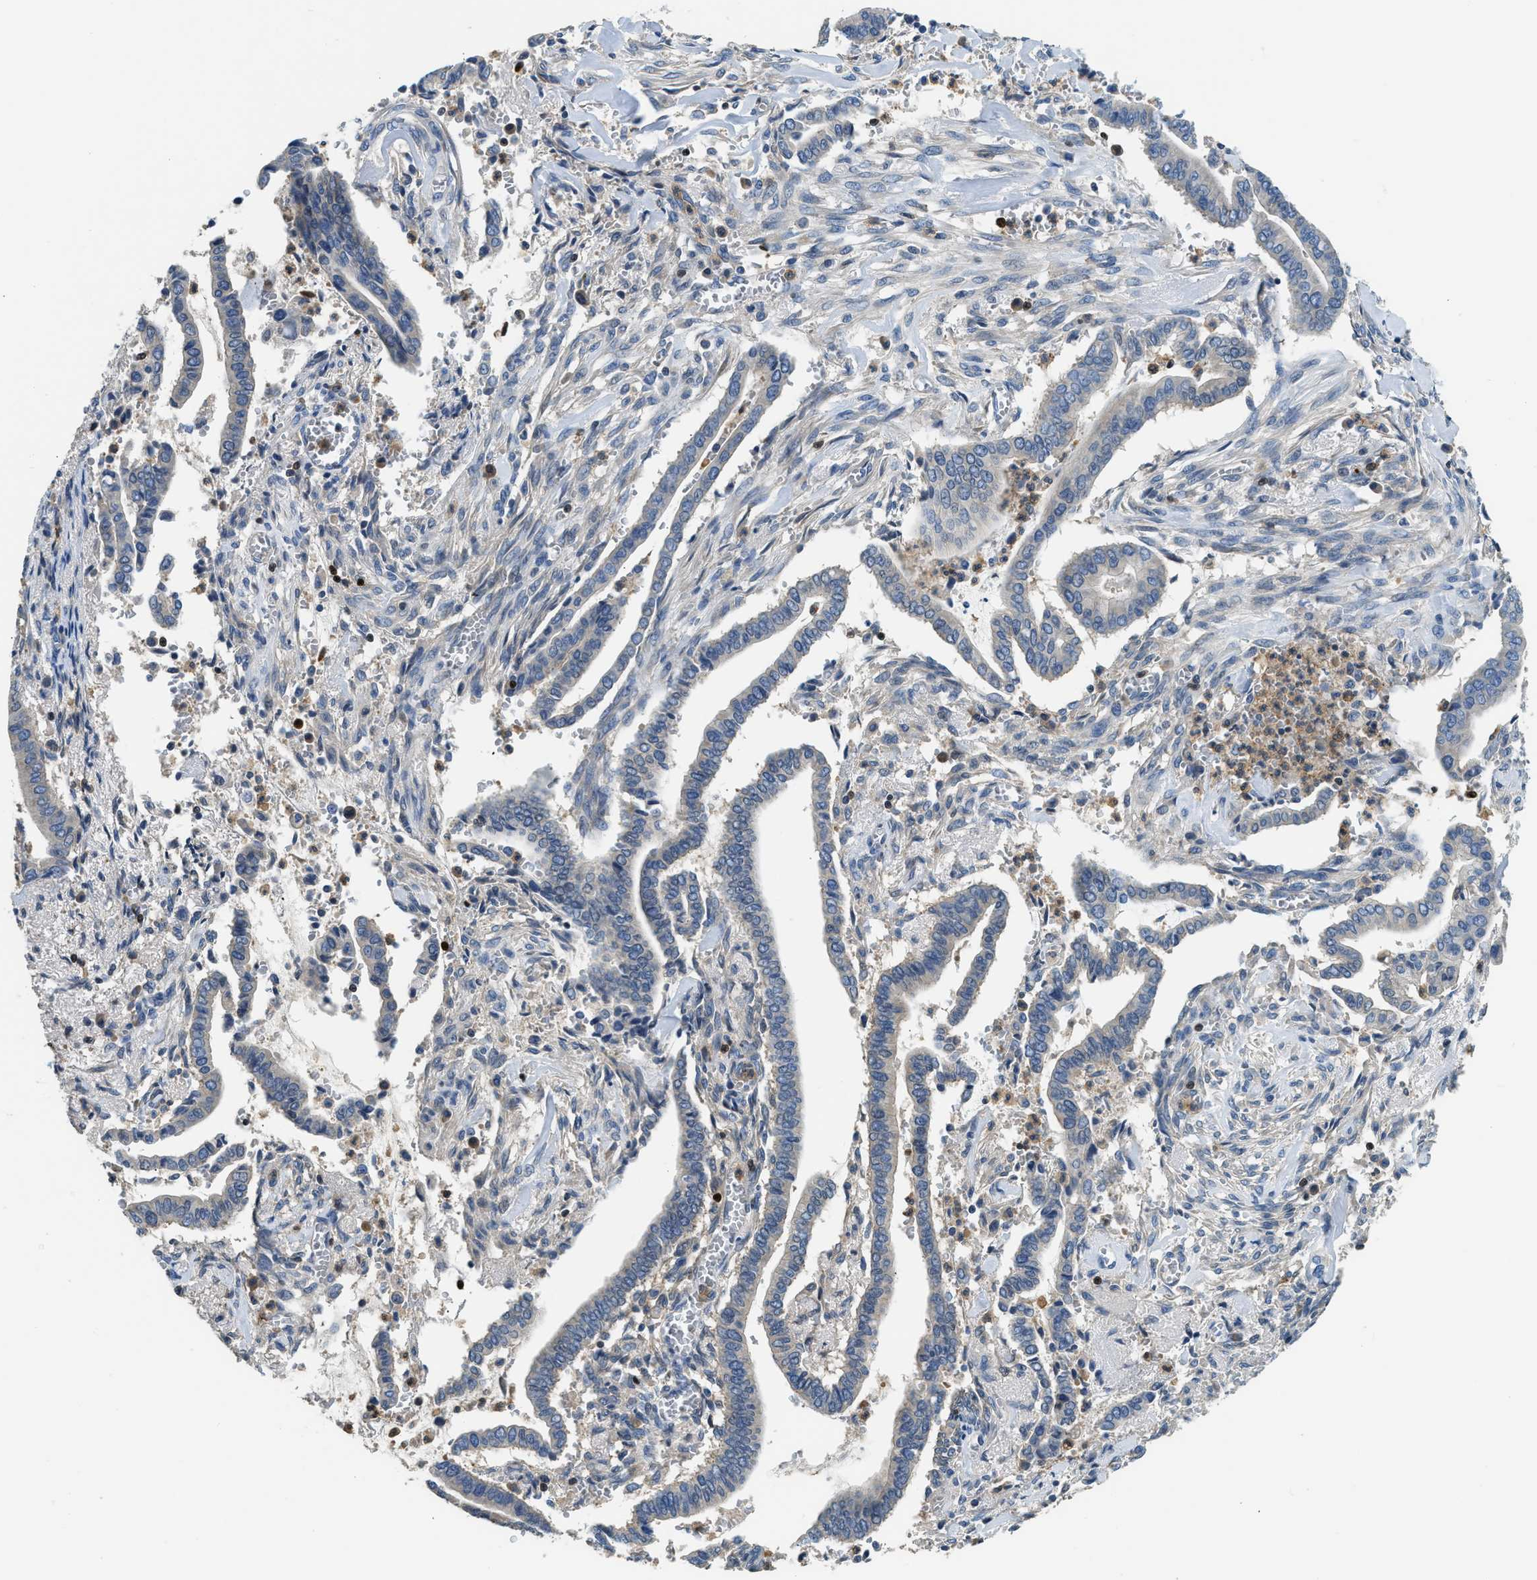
{"staining": {"intensity": "negative", "quantity": "none", "location": "none"}, "tissue": "cervical cancer", "cell_type": "Tumor cells", "image_type": "cancer", "snomed": [{"axis": "morphology", "description": "Adenocarcinoma, NOS"}, {"axis": "topography", "description": "Cervix"}], "caption": "An immunohistochemistry image of cervical cancer (adenocarcinoma) is shown. There is no staining in tumor cells of cervical cancer (adenocarcinoma). (Brightfield microscopy of DAB (3,3'-diaminobenzidine) immunohistochemistry (IHC) at high magnification).", "gene": "TOX", "patient": {"sex": "female", "age": 44}}